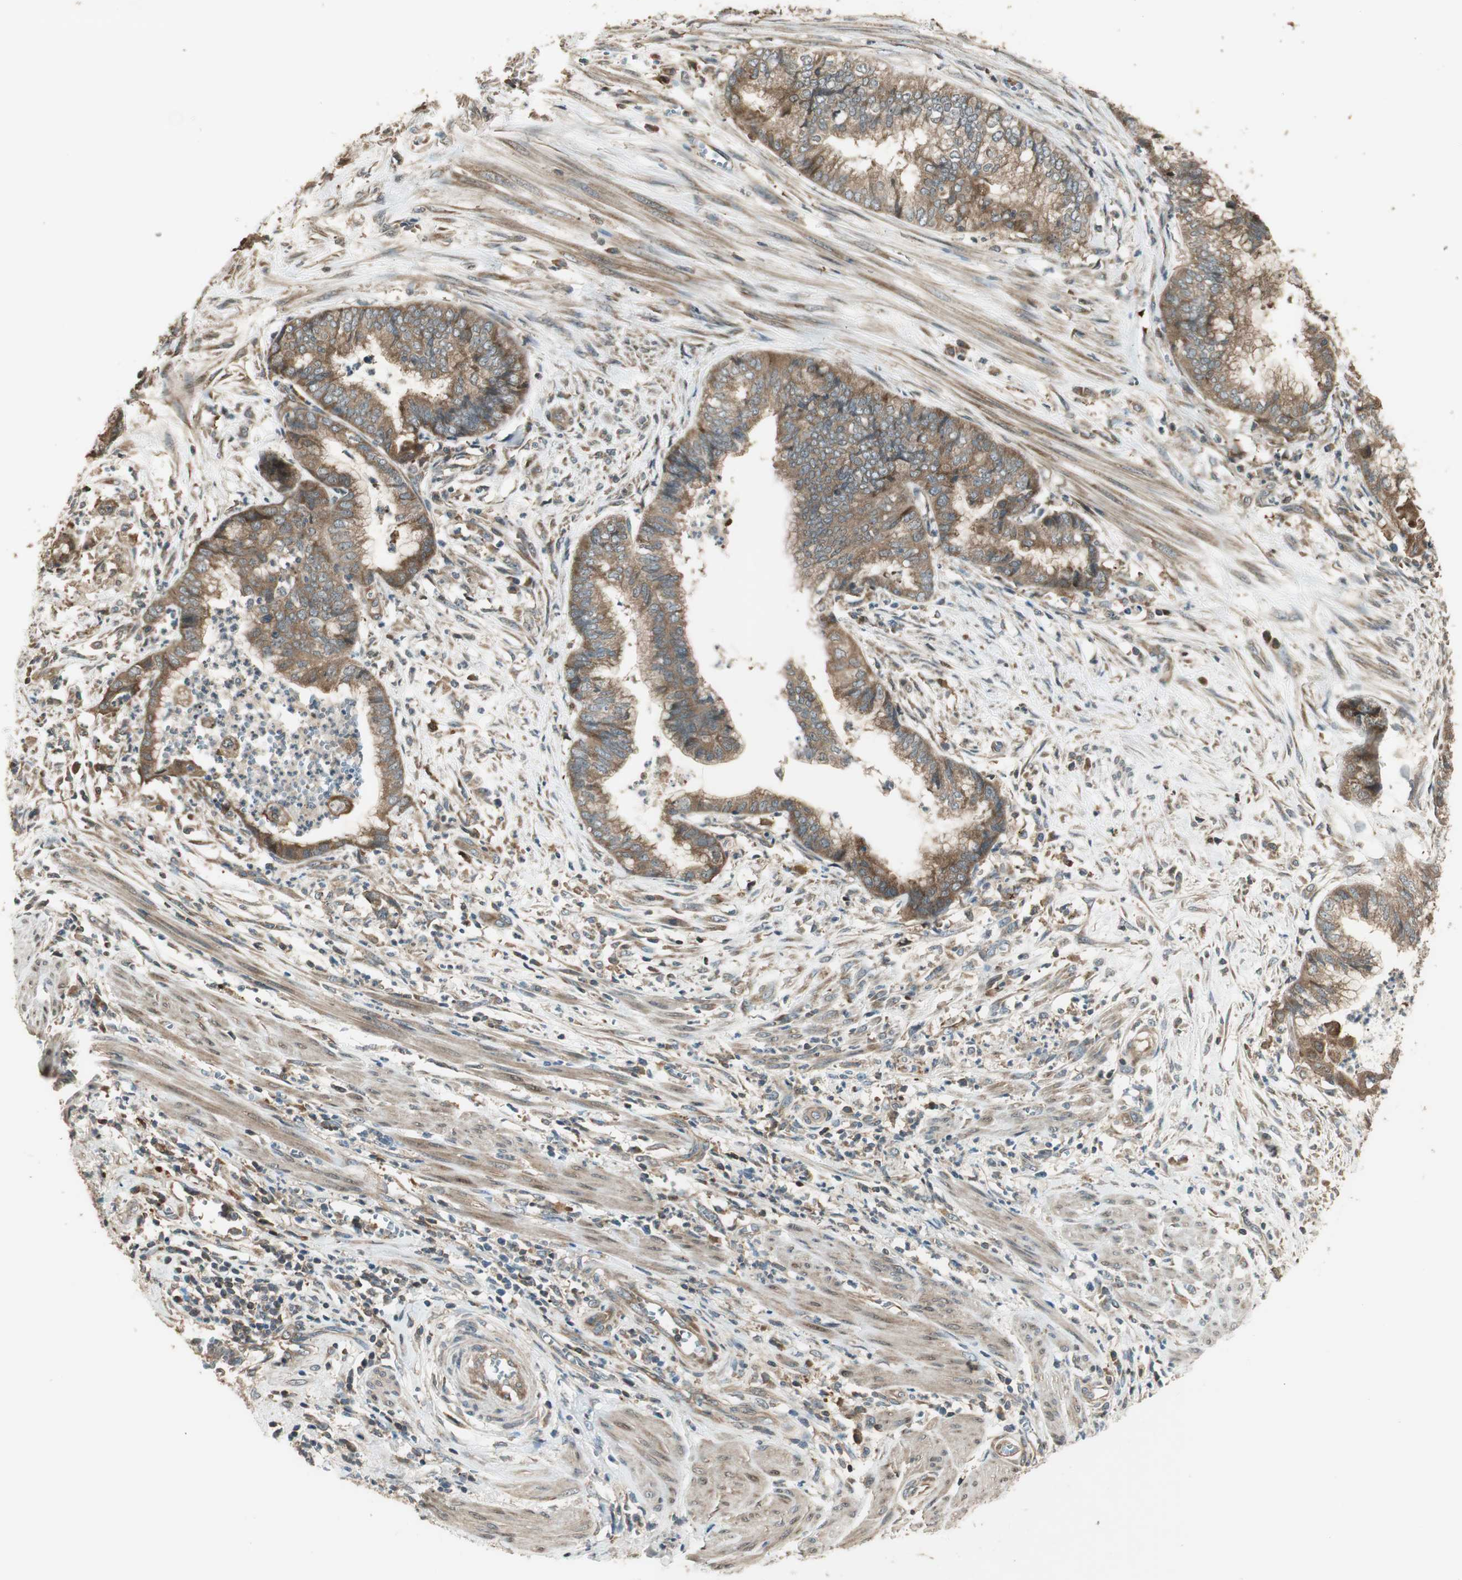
{"staining": {"intensity": "moderate", "quantity": ">75%", "location": "cytoplasmic/membranous"}, "tissue": "endometrial cancer", "cell_type": "Tumor cells", "image_type": "cancer", "snomed": [{"axis": "morphology", "description": "Necrosis, NOS"}, {"axis": "morphology", "description": "Adenocarcinoma, NOS"}, {"axis": "topography", "description": "Endometrium"}], "caption": "Human endometrial adenocarcinoma stained with a protein marker reveals moderate staining in tumor cells.", "gene": "CNOT4", "patient": {"sex": "female", "age": 79}}